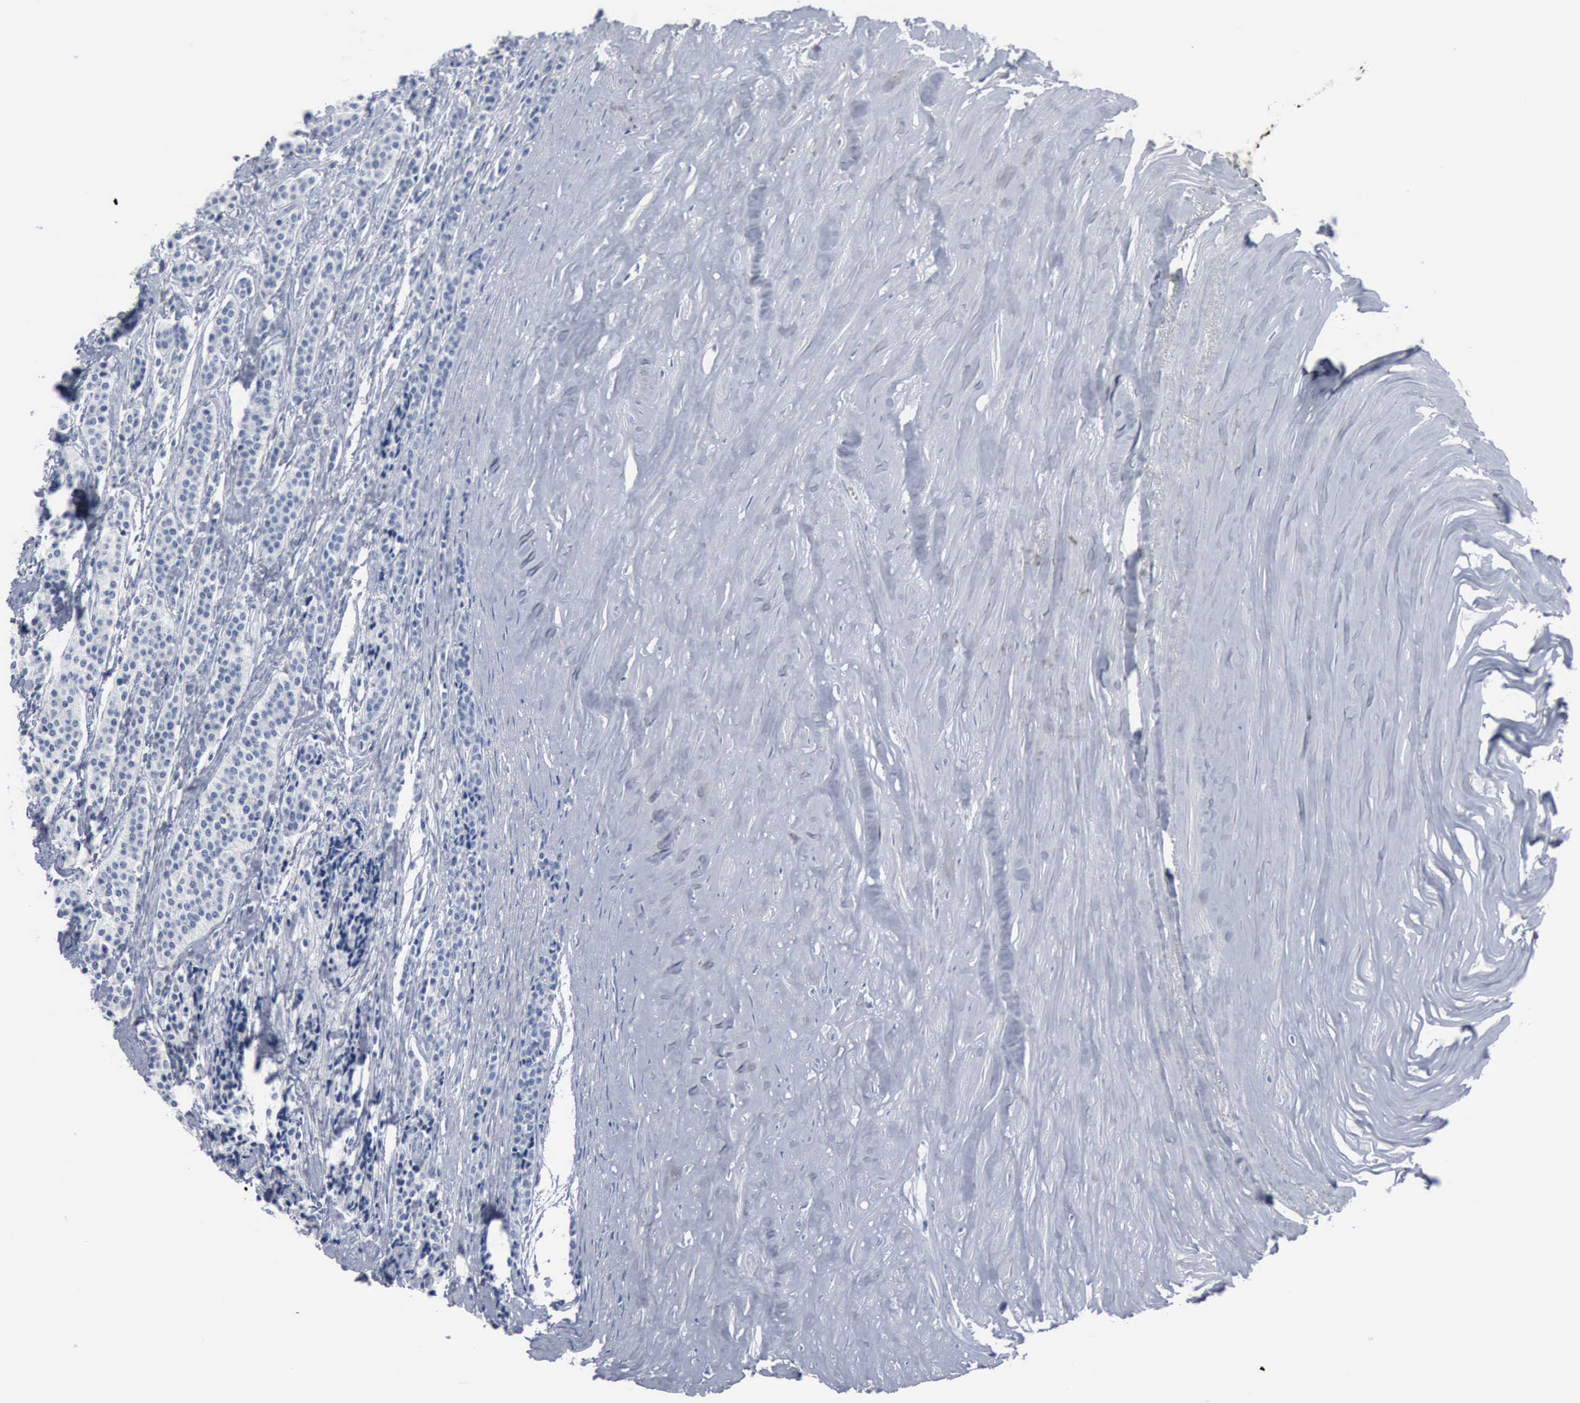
{"staining": {"intensity": "negative", "quantity": "none", "location": "none"}, "tissue": "carcinoid", "cell_type": "Tumor cells", "image_type": "cancer", "snomed": [{"axis": "morphology", "description": "Carcinoid, malignant, NOS"}, {"axis": "topography", "description": "Small intestine"}], "caption": "Immunohistochemical staining of malignant carcinoid reveals no significant staining in tumor cells.", "gene": "DMD", "patient": {"sex": "male", "age": 63}}